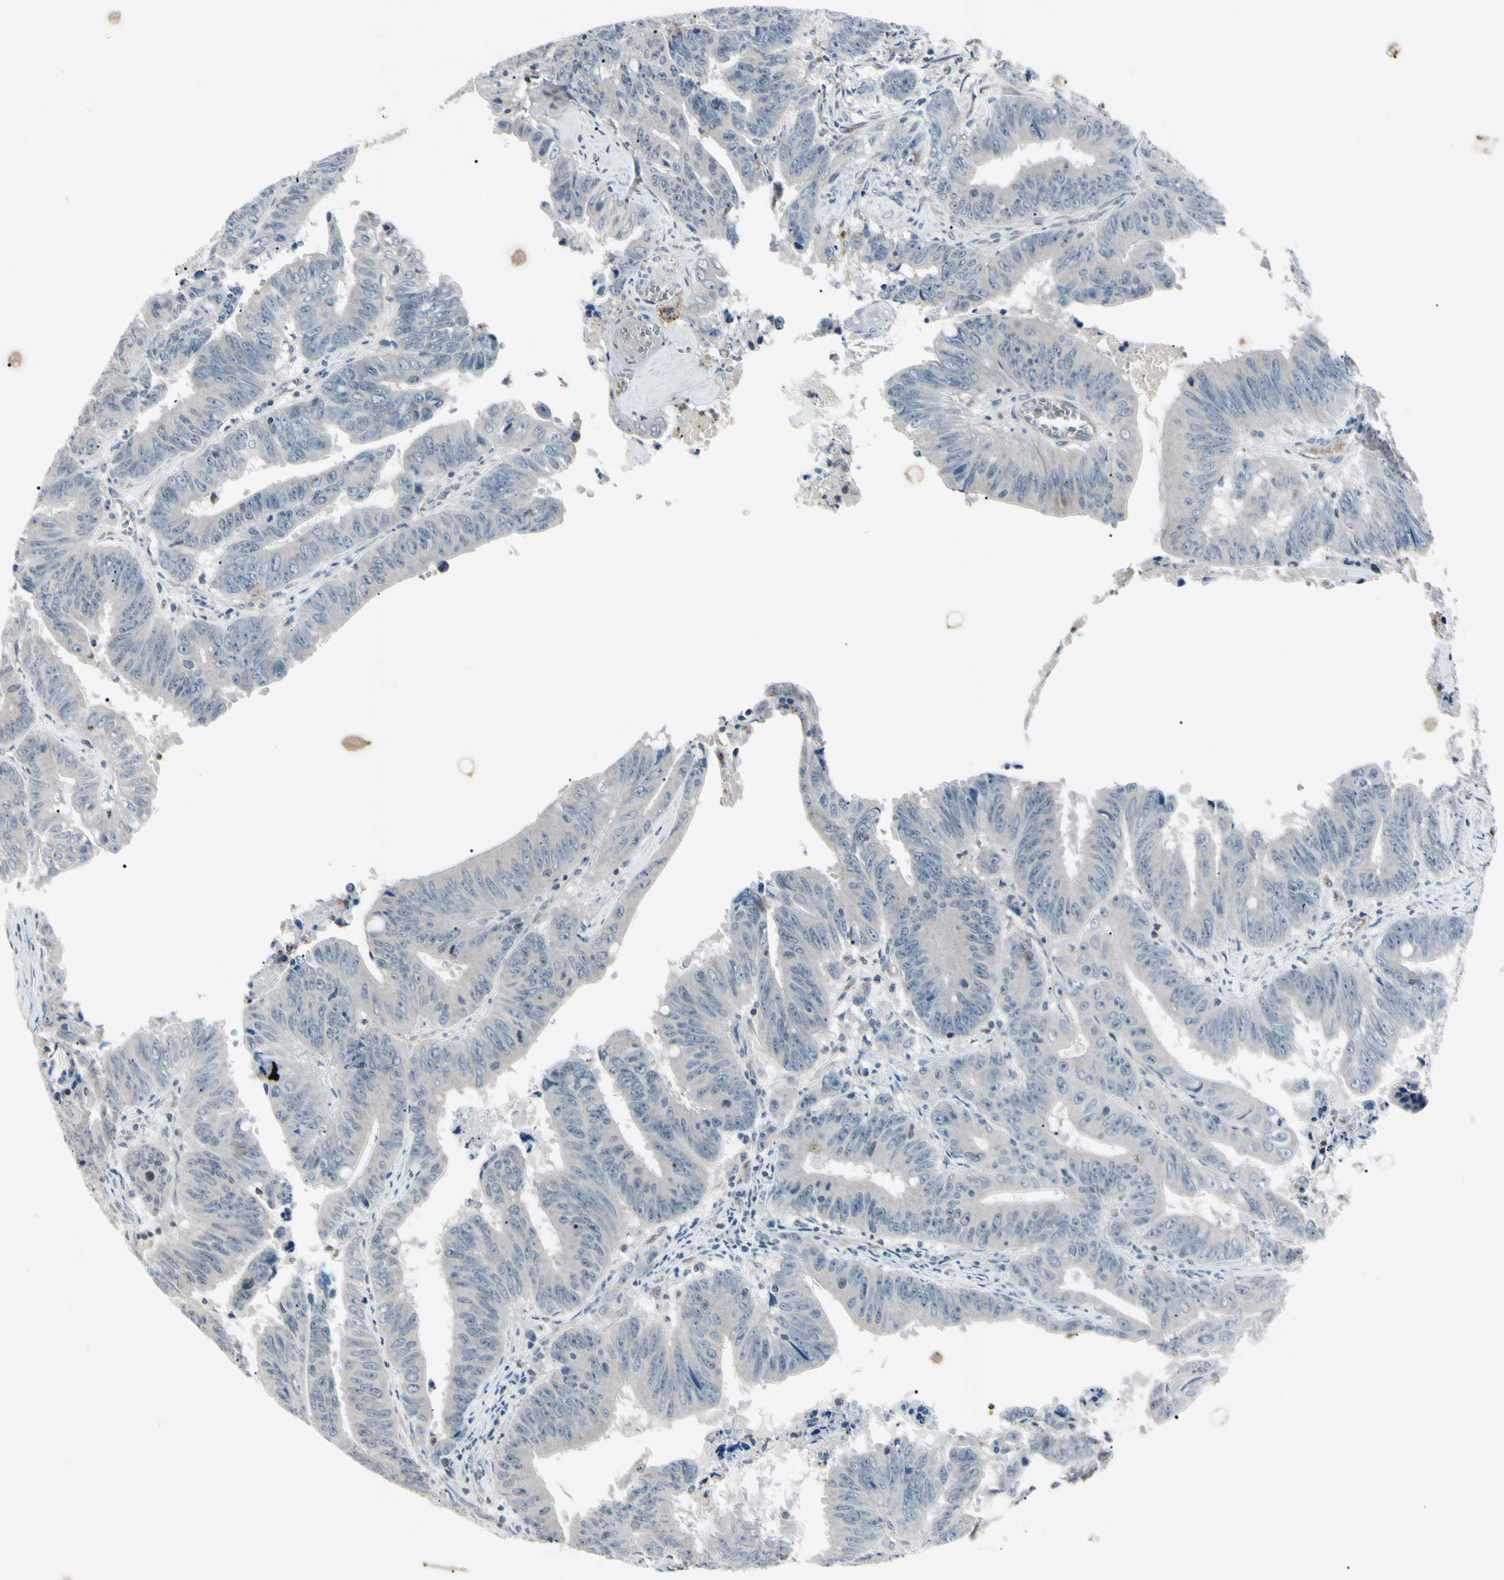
{"staining": {"intensity": "negative", "quantity": "none", "location": "none"}, "tissue": "colorectal cancer", "cell_type": "Tumor cells", "image_type": "cancer", "snomed": [{"axis": "morphology", "description": "Adenocarcinoma, NOS"}, {"axis": "topography", "description": "Colon"}], "caption": "Immunohistochemistry histopathology image of neoplastic tissue: human colorectal cancer (adenocarcinoma) stained with DAB exhibits no significant protein expression in tumor cells.", "gene": "AEBP1", "patient": {"sex": "male", "age": 45}}